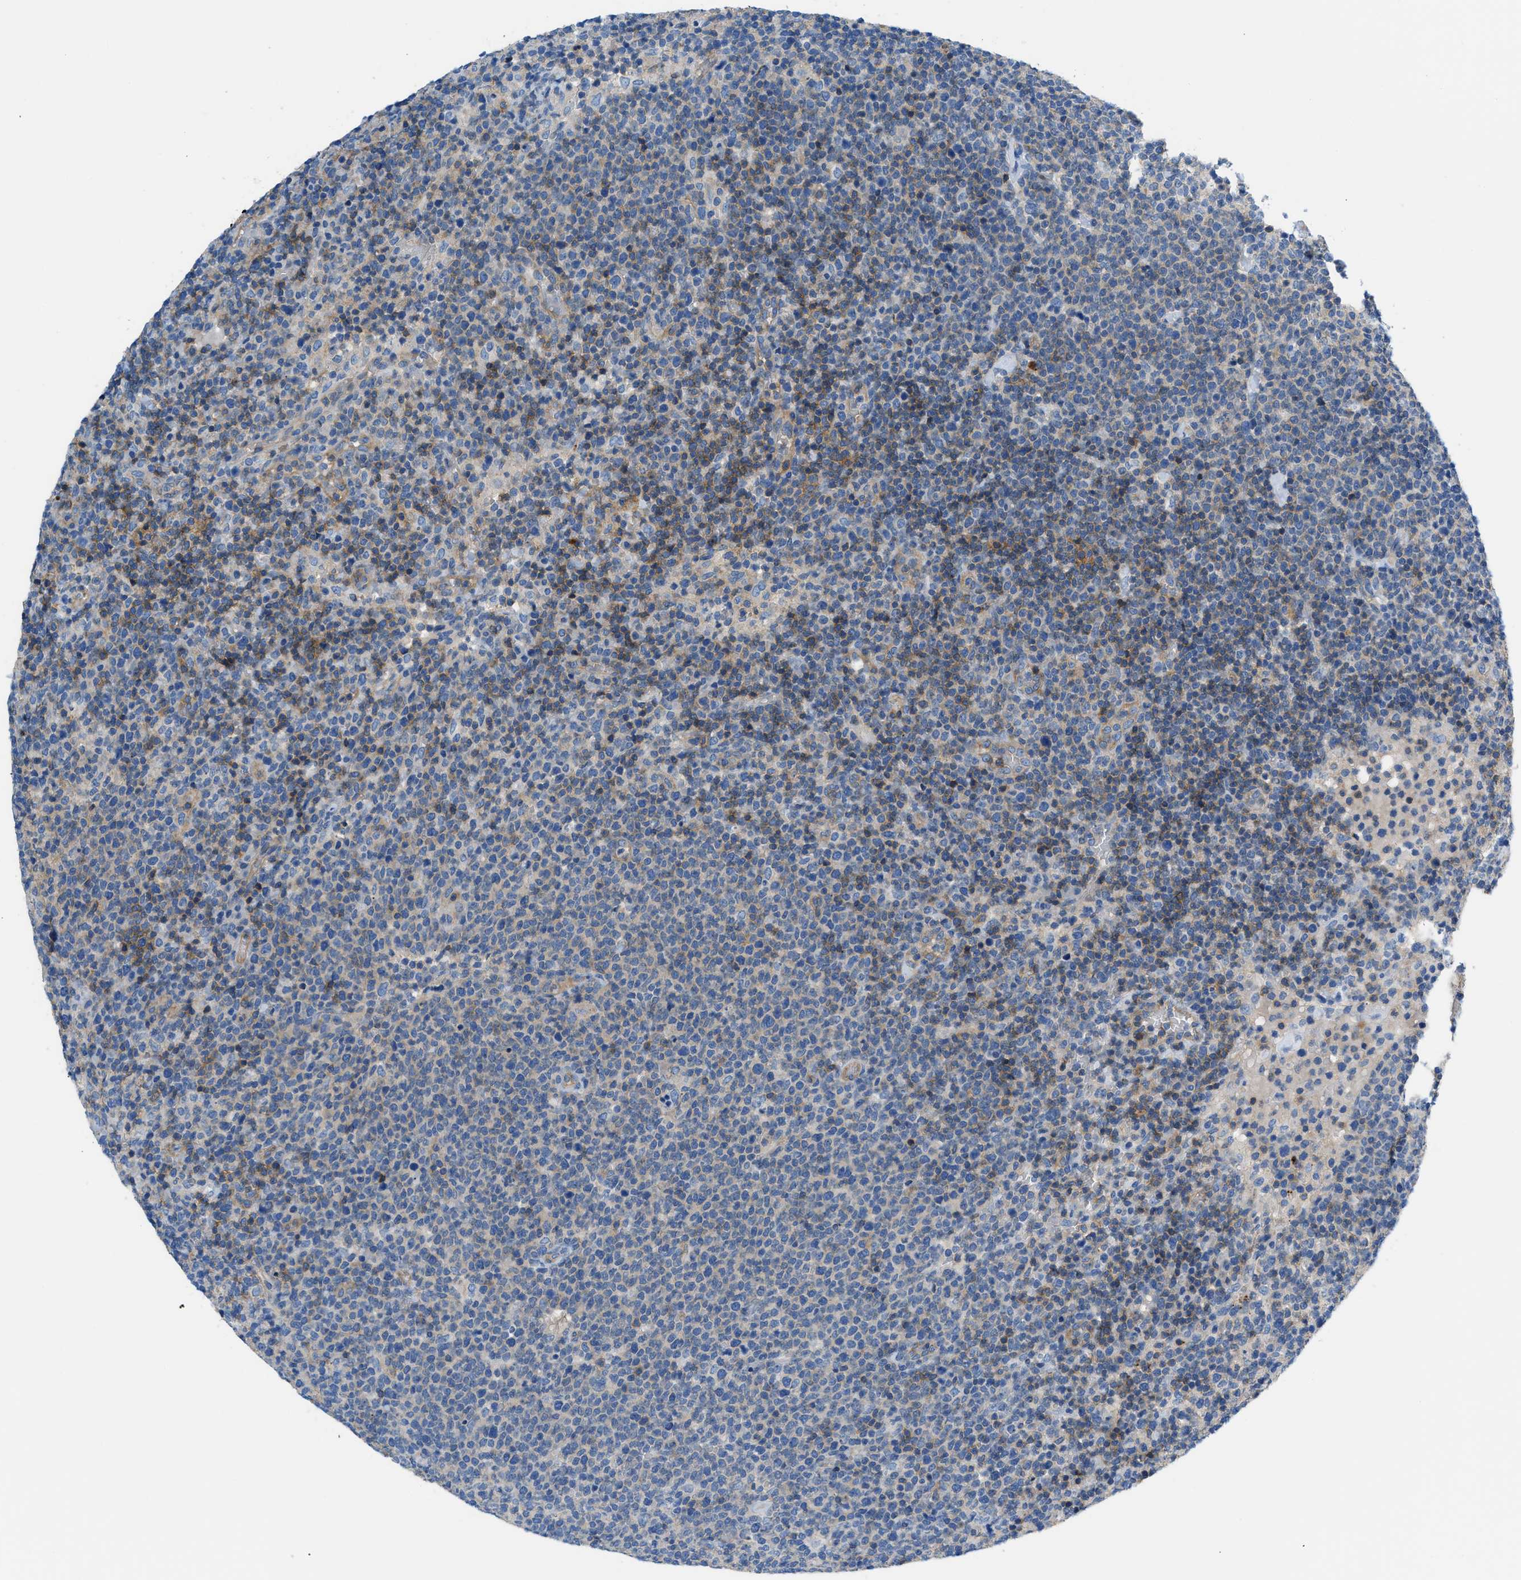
{"staining": {"intensity": "weak", "quantity": "<25%", "location": "cytoplasmic/membranous"}, "tissue": "lymphoma", "cell_type": "Tumor cells", "image_type": "cancer", "snomed": [{"axis": "morphology", "description": "Malignant lymphoma, non-Hodgkin's type, High grade"}, {"axis": "topography", "description": "Lymph node"}], "caption": "Immunohistochemical staining of lymphoma shows no significant positivity in tumor cells.", "gene": "ORAI1", "patient": {"sex": "male", "age": 61}}